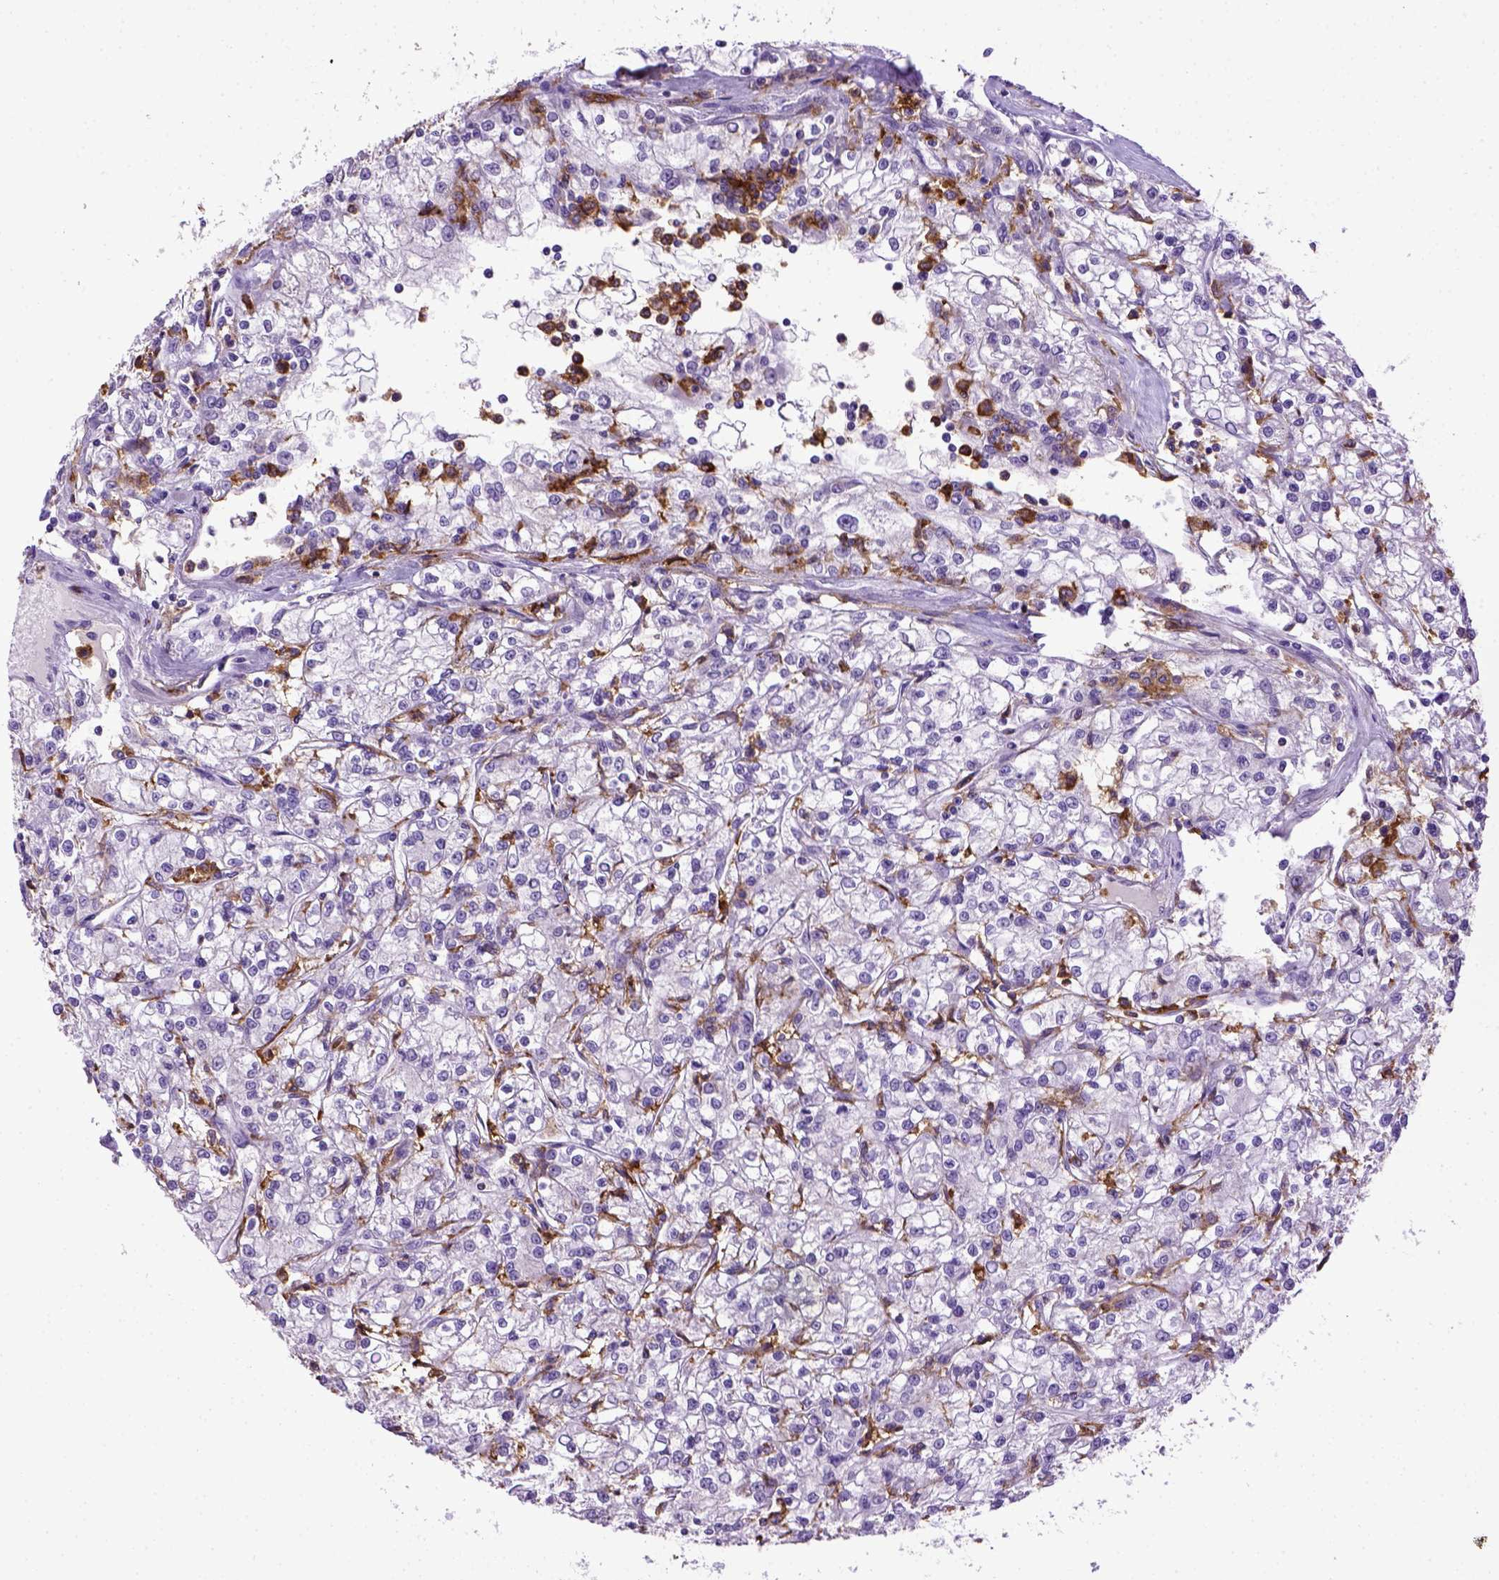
{"staining": {"intensity": "negative", "quantity": "none", "location": "none"}, "tissue": "renal cancer", "cell_type": "Tumor cells", "image_type": "cancer", "snomed": [{"axis": "morphology", "description": "Adenocarcinoma, NOS"}, {"axis": "topography", "description": "Kidney"}], "caption": "Tumor cells are negative for brown protein staining in renal cancer (adenocarcinoma).", "gene": "ITGAX", "patient": {"sex": "female", "age": 59}}